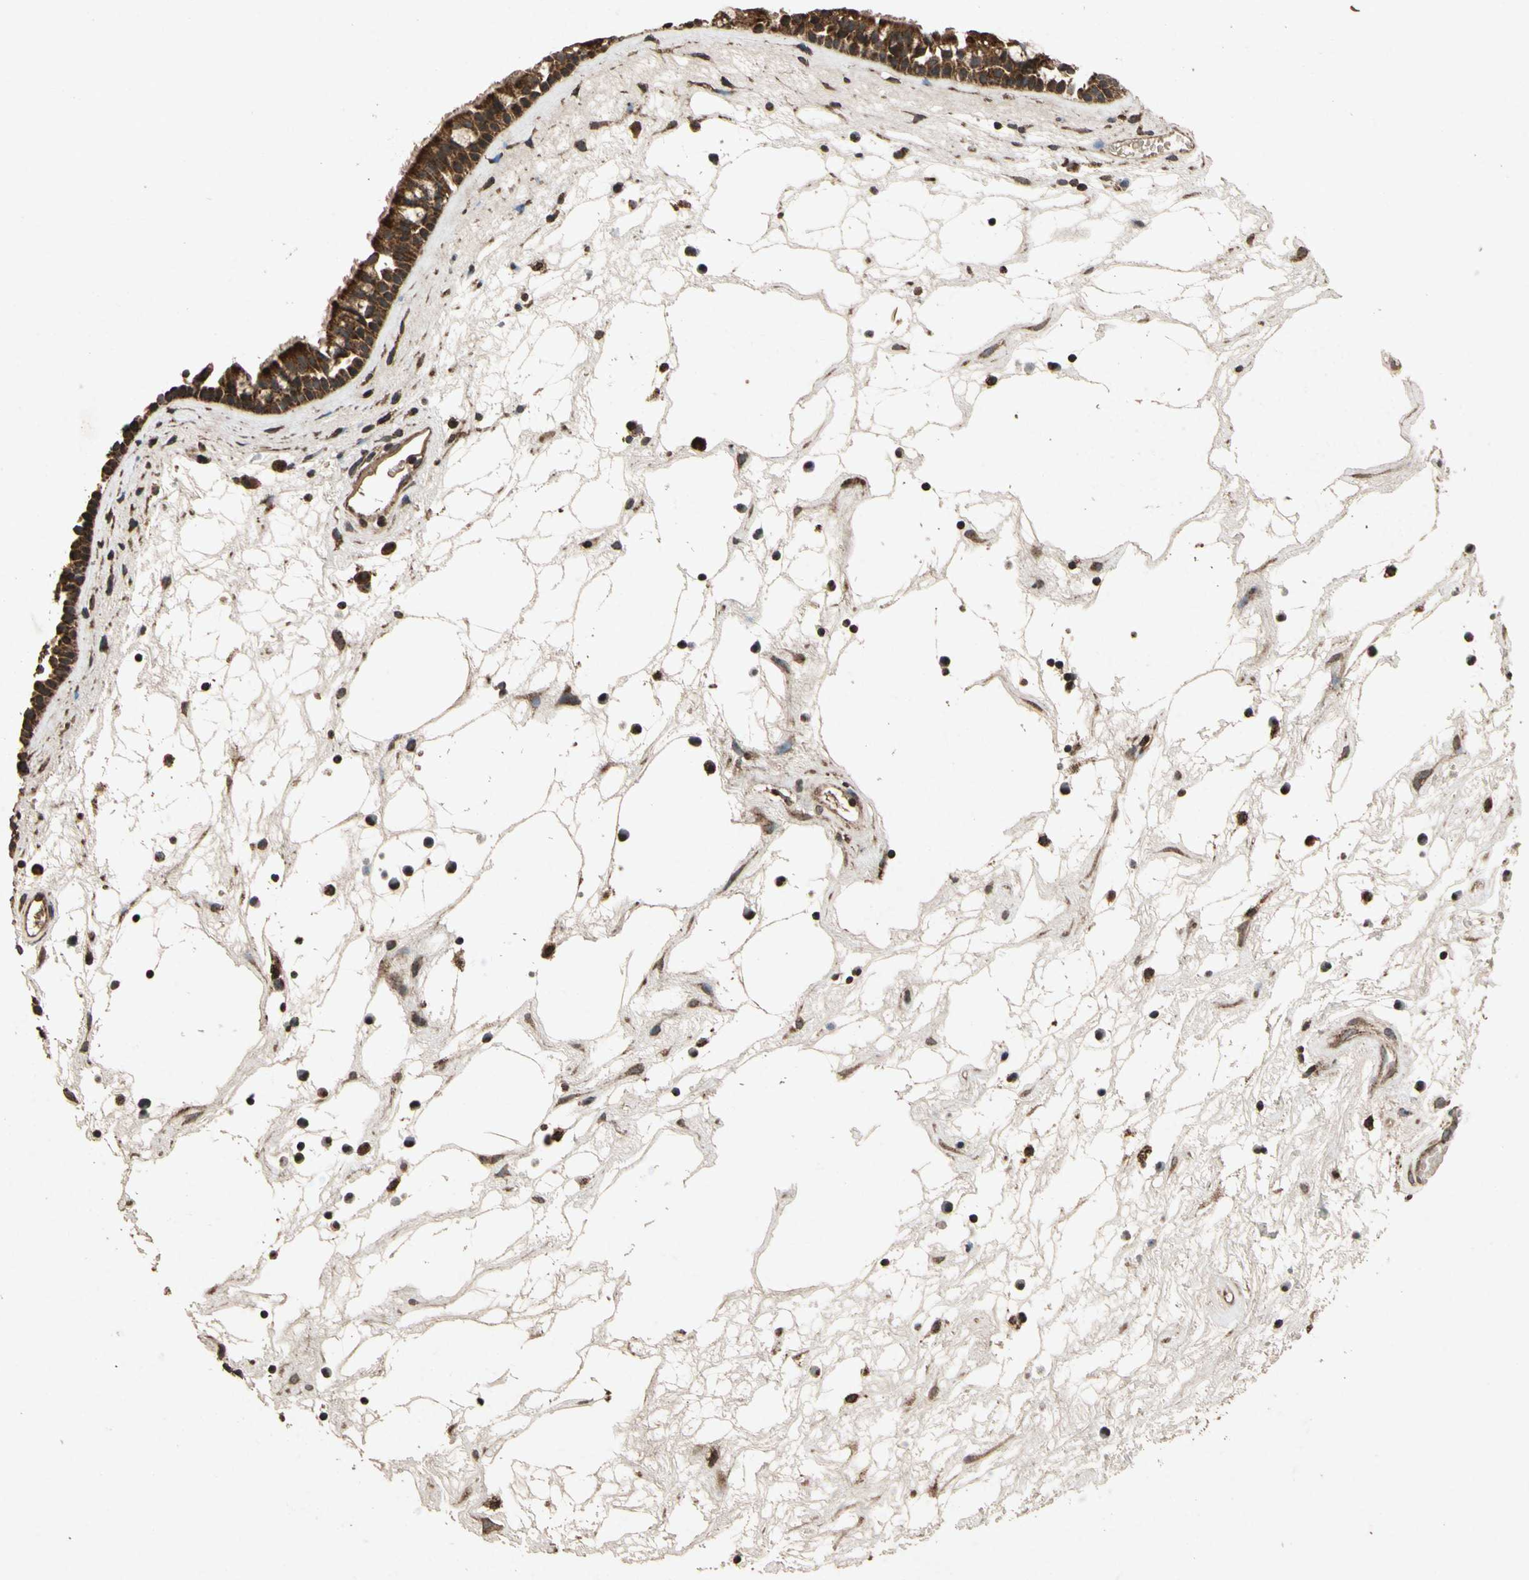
{"staining": {"intensity": "strong", "quantity": ">75%", "location": "cytoplasmic/membranous"}, "tissue": "nasopharynx", "cell_type": "Respiratory epithelial cells", "image_type": "normal", "snomed": [{"axis": "morphology", "description": "Normal tissue, NOS"}, {"axis": "morphology", "description": "Inflammation, NOS"}, {"axis": "topography", "description": "Nasopharynx"}], "caption": "Immunohistochemical staining of unremarkable human nasopharynx displays >75% levels of strong cytoplasmic/membranous protein expression in about >75% of respiratory epithelial cells.", "gene": "TXN2", "patient": {"sex": "male", "age": 48}}